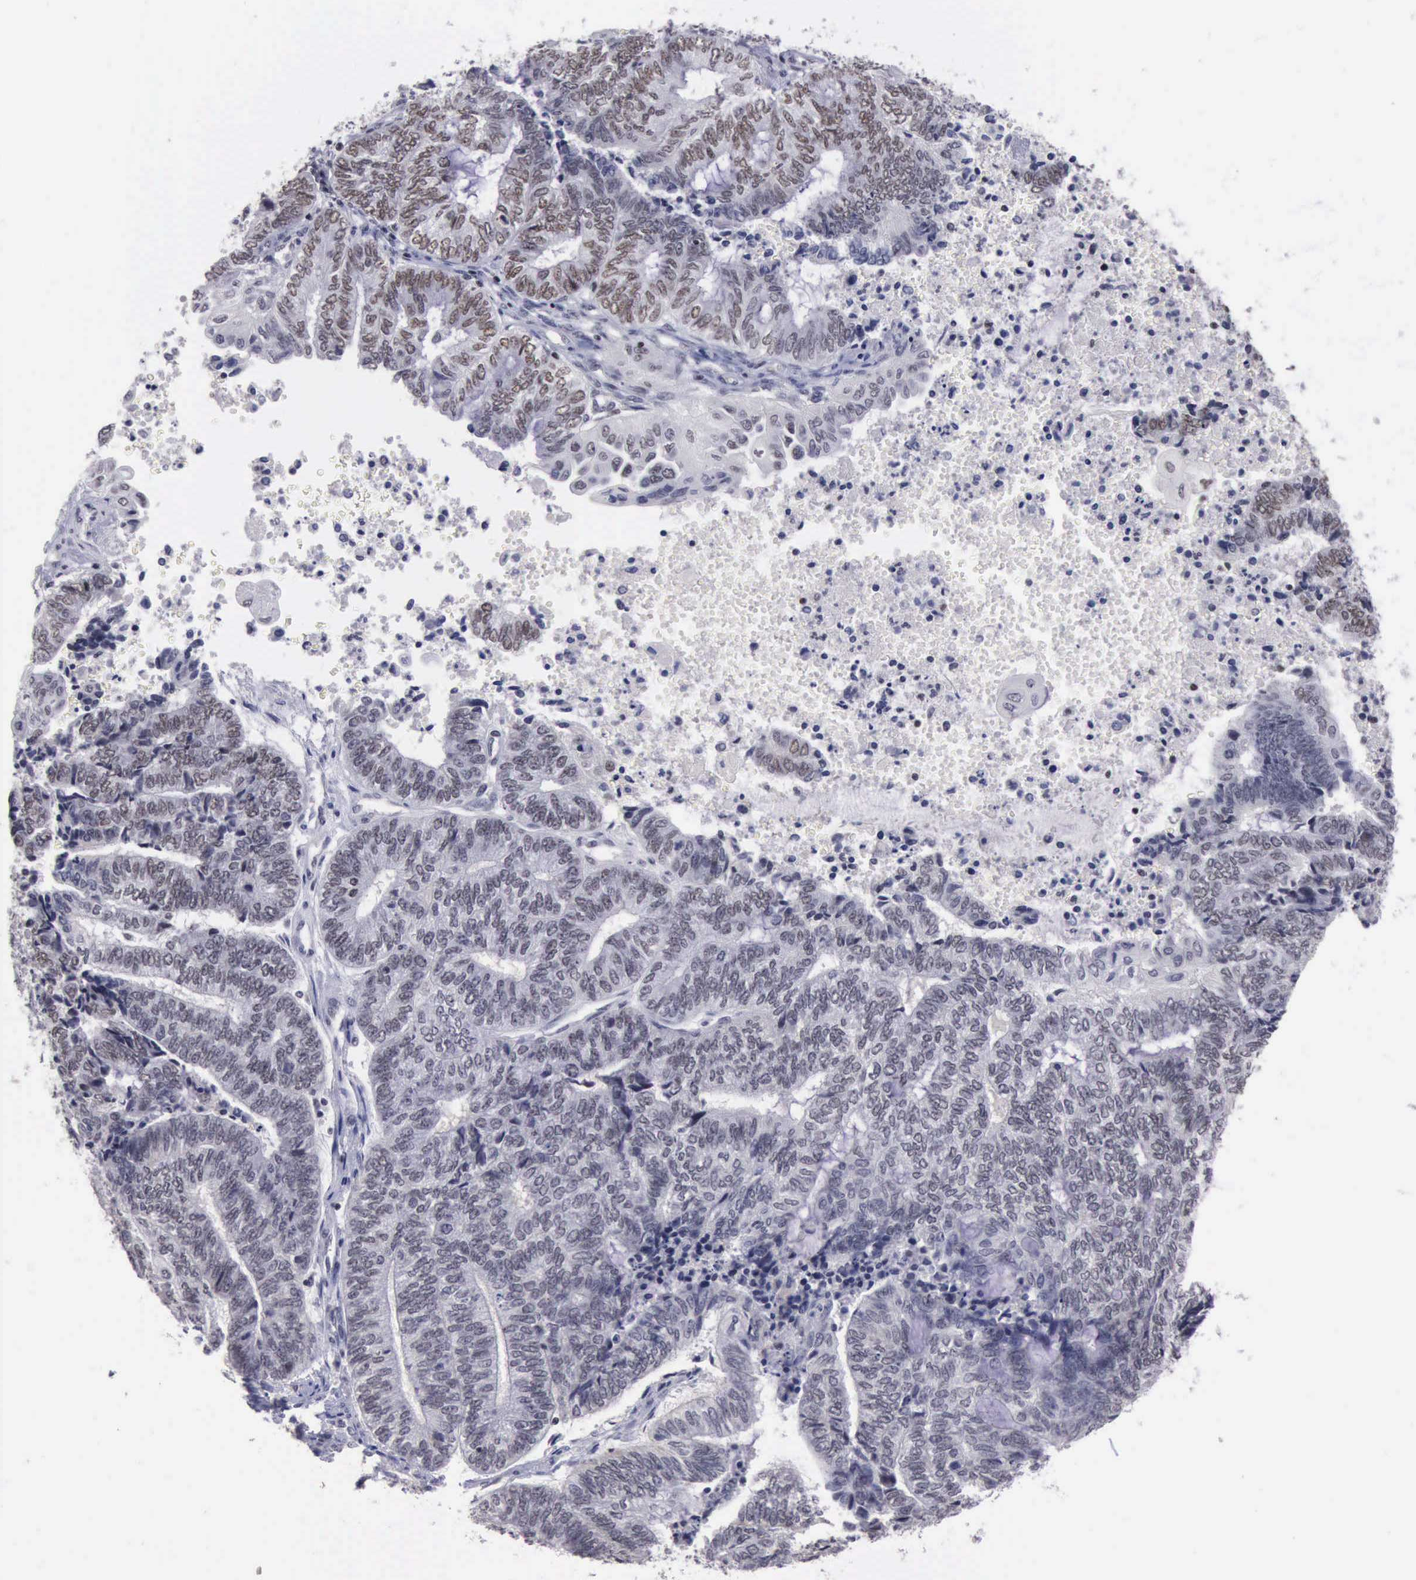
{"staining": {"intensity": "weak", "quantity": "25%-75%", "location": "nuclear"}, "tissue": "endometrial cancer", "cell_type": "Tumor cells", "image_type": "cancer", "snomed": [{"axis": "morphology", "description": "Adenocarcinoma, NOS"}, {"axis": "topography", "description": "Uterus"}, {"axis": "topography", "description": "Endometrium"}], "caption": "A brown stain labels weak nuclear expression of a protein in human endometrial adenocarcinoma tumor cells. (Stains: DAB in brown, nuclei in blue, Microscopy: brightfield microscopy at high magnification).", "gene": "YY1", "patient": {"sex": "female", "age": 70}}